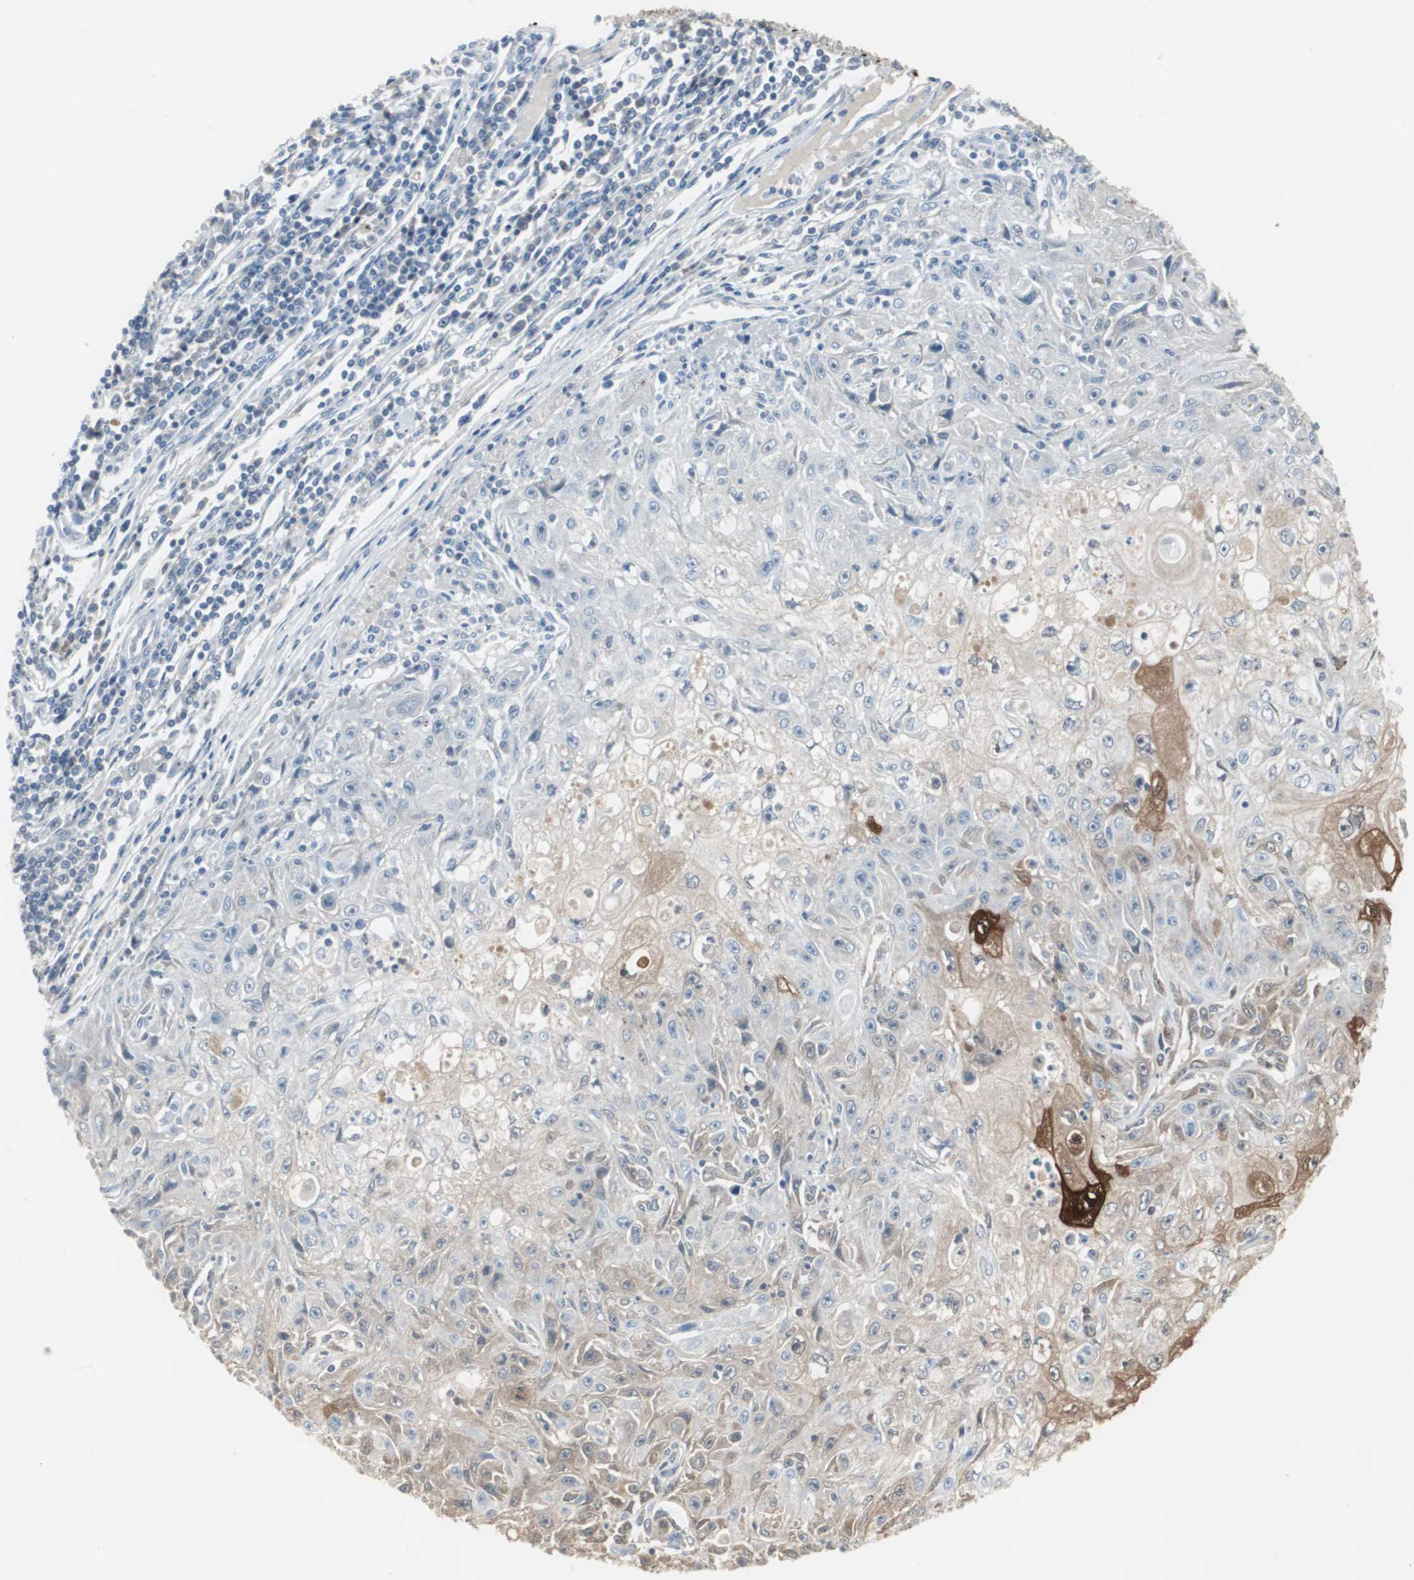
{"staining": {"intensity": "strong", "quantity": "<25%", "location": "cytoplasmic/membranous,nuclear"}, "tissue": "skin cancer", "cell_type": "Tumor cells", "image_type": "cancer", "snomed": [{"axis": "morphology", "description": "Squamous cell carcinoma, NOS"}, {"axis": "topography", "description": "Skin"}], "caption": "This is an image of immunohistochemistry staining of skin cancer (squamous cell carcinoma), which shows strong expression in the cytoplasmic/membranous and nuclear of tumor cells.", "gene": "S100A7", "patient": {"sex": "male", "age": 75}}